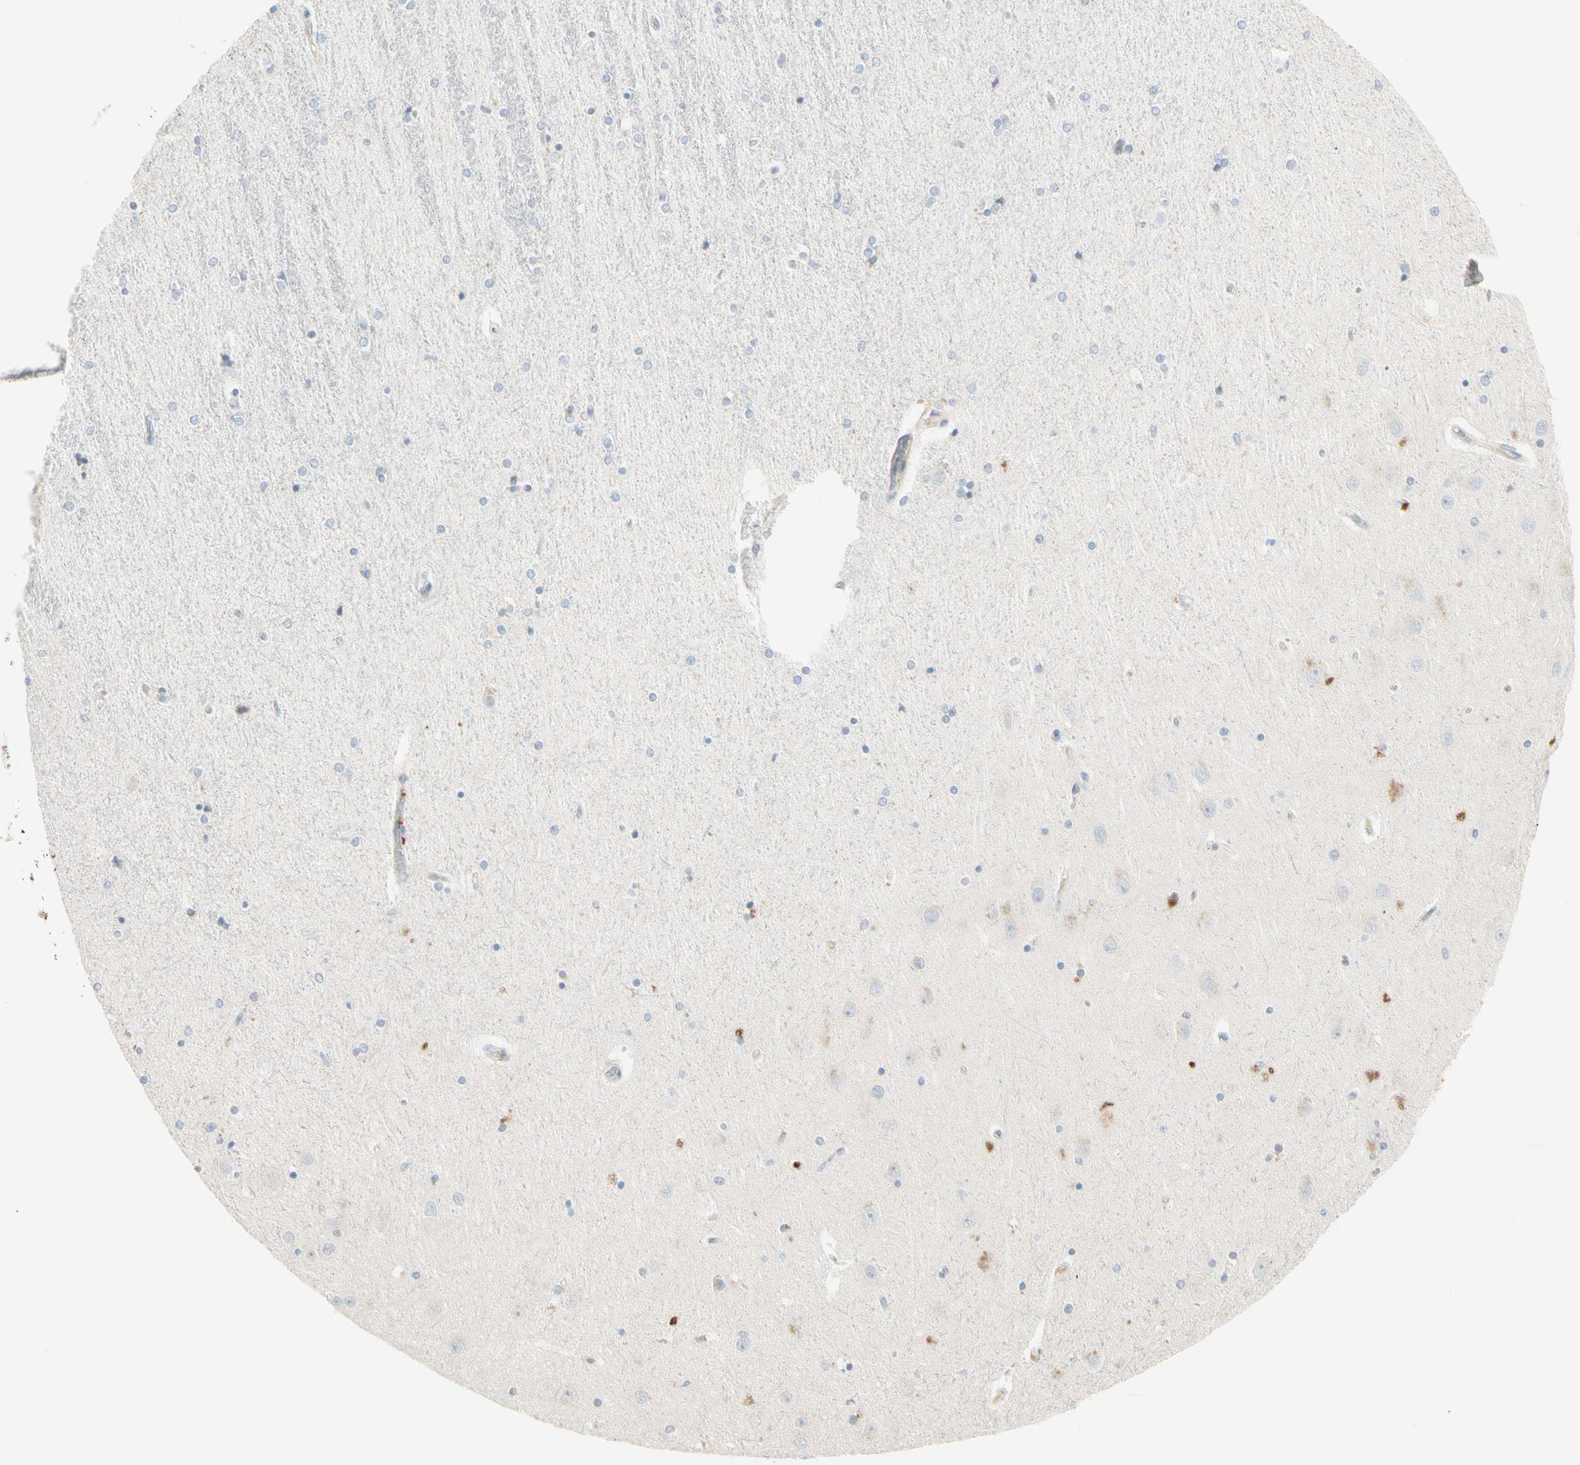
{"staining": {"intensity": "moderate", "quantity": "<25%", "location": "cytoplasmic/membranous"}, "tissue": "hippocampus", "cell_type": "Glial cells", "image_type": "normal", "snomed": [{"axis": "morphology", "description": "Normal tissue, NOS"}, {"axis": "topography", "description": "Hippocampus"}], "caption": "Moderate cytoplasmic/membranous positivity is seen in approximately <25% of glial cells in benign hippocampus.", "gene": "ALDH18A1", "patient": {"sex": "female", "age": 54}}